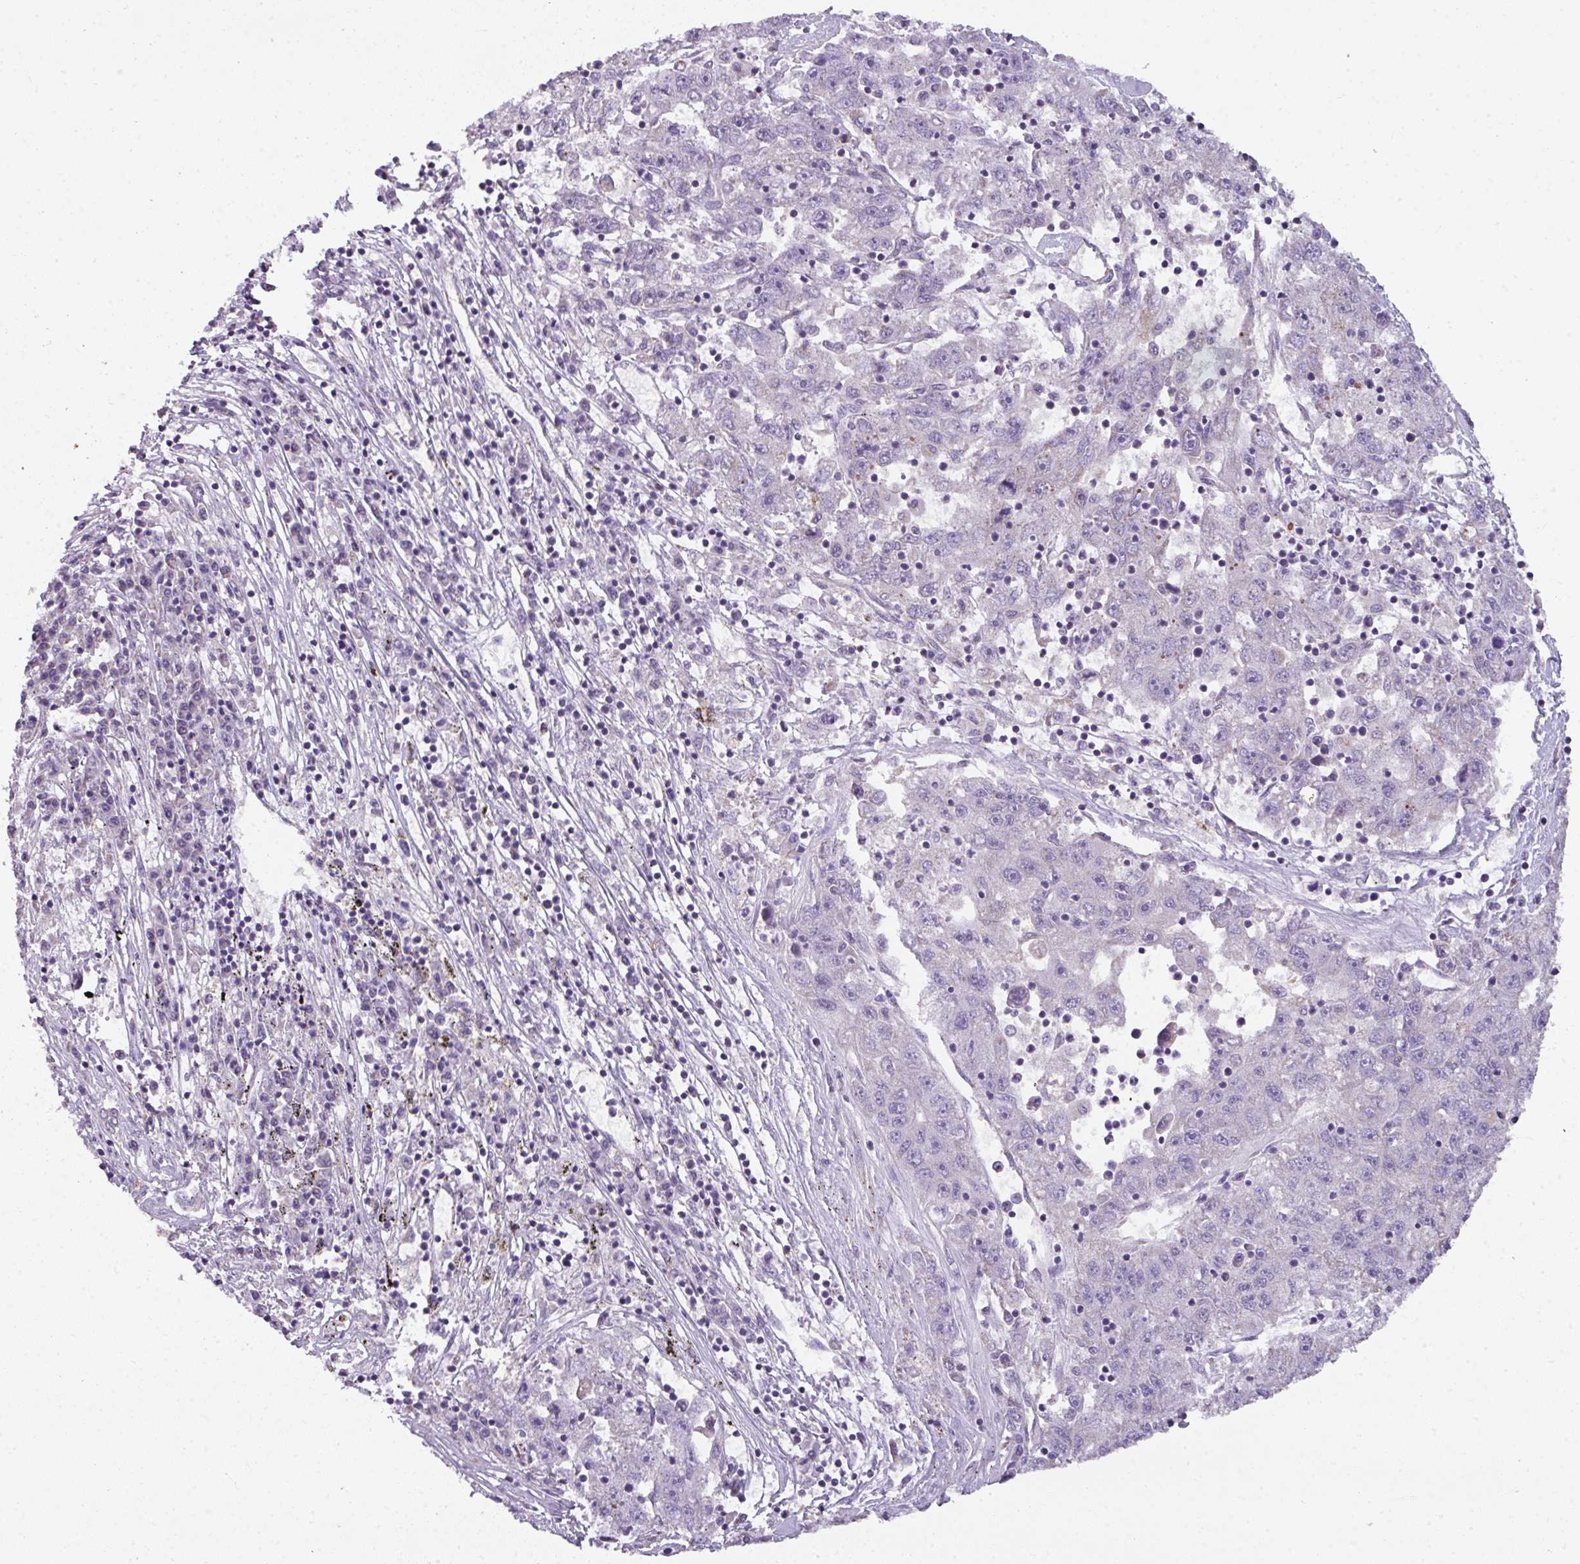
{"staining": {"intensity": "moderate", "quantity": "<25%", "location": "cytoplasmic/membranous"}, "tissue": "liver cancer", "cell_type": "Tumor cells", "image_type": "cancer", "snomed": [{"axis": "morphology", "description": "Carcinoma, Hepatocellular, NOS"}, {"axis": "topography", "description": "Liver"}], "caption": "IHC image of liver hepatocellular carcinoma stained for a protein (brown), which shows low levels of moderate cytoplasmic/membranous positivity in about <25% of tumor cells.", "gene": "PALS2", "patient": {"sex": "male", "age": 49}}